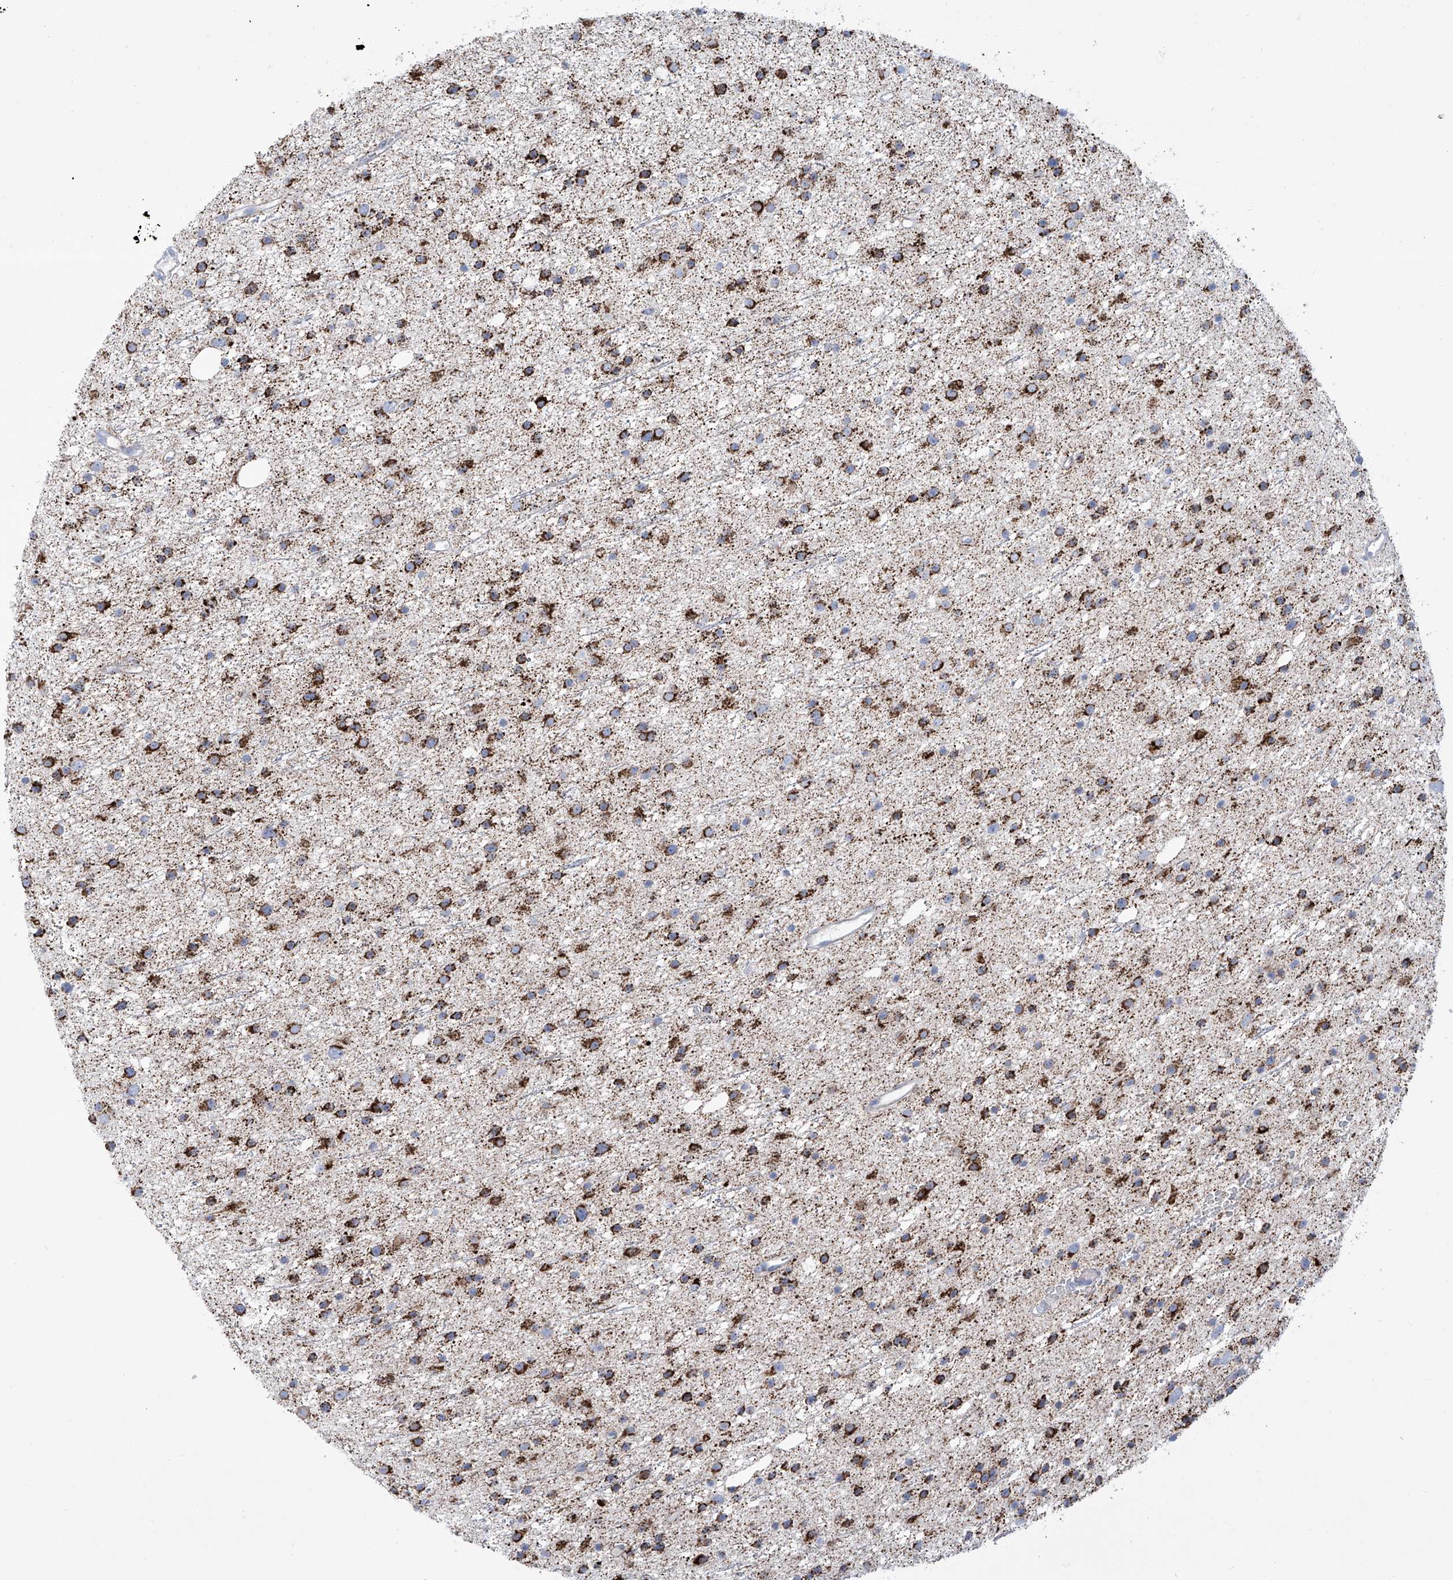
{"staining": {"intensity": "strong", "quantity": ">75%", "location": "cytoplasmic/membranous"}, "tissue": "glioma", "cell_type": "Tumor cells", "image_type": "cancer", "snomed": [{"axis": "morphology", "description": "Glioma, malignant, Low grade"}, {"axis": "topography", "description": "Cerebral cortex"}], "caption": "Tumor cells exhibit high levels of strong cytoplasmic/membranous positivity in about >75% of cells in low-grade glioma (malignant). The protein is shown in brown color, while the nuclei are stained blue.", "gene": "ALDH6A1", "patient": {"sex": "female", "age": 39}}